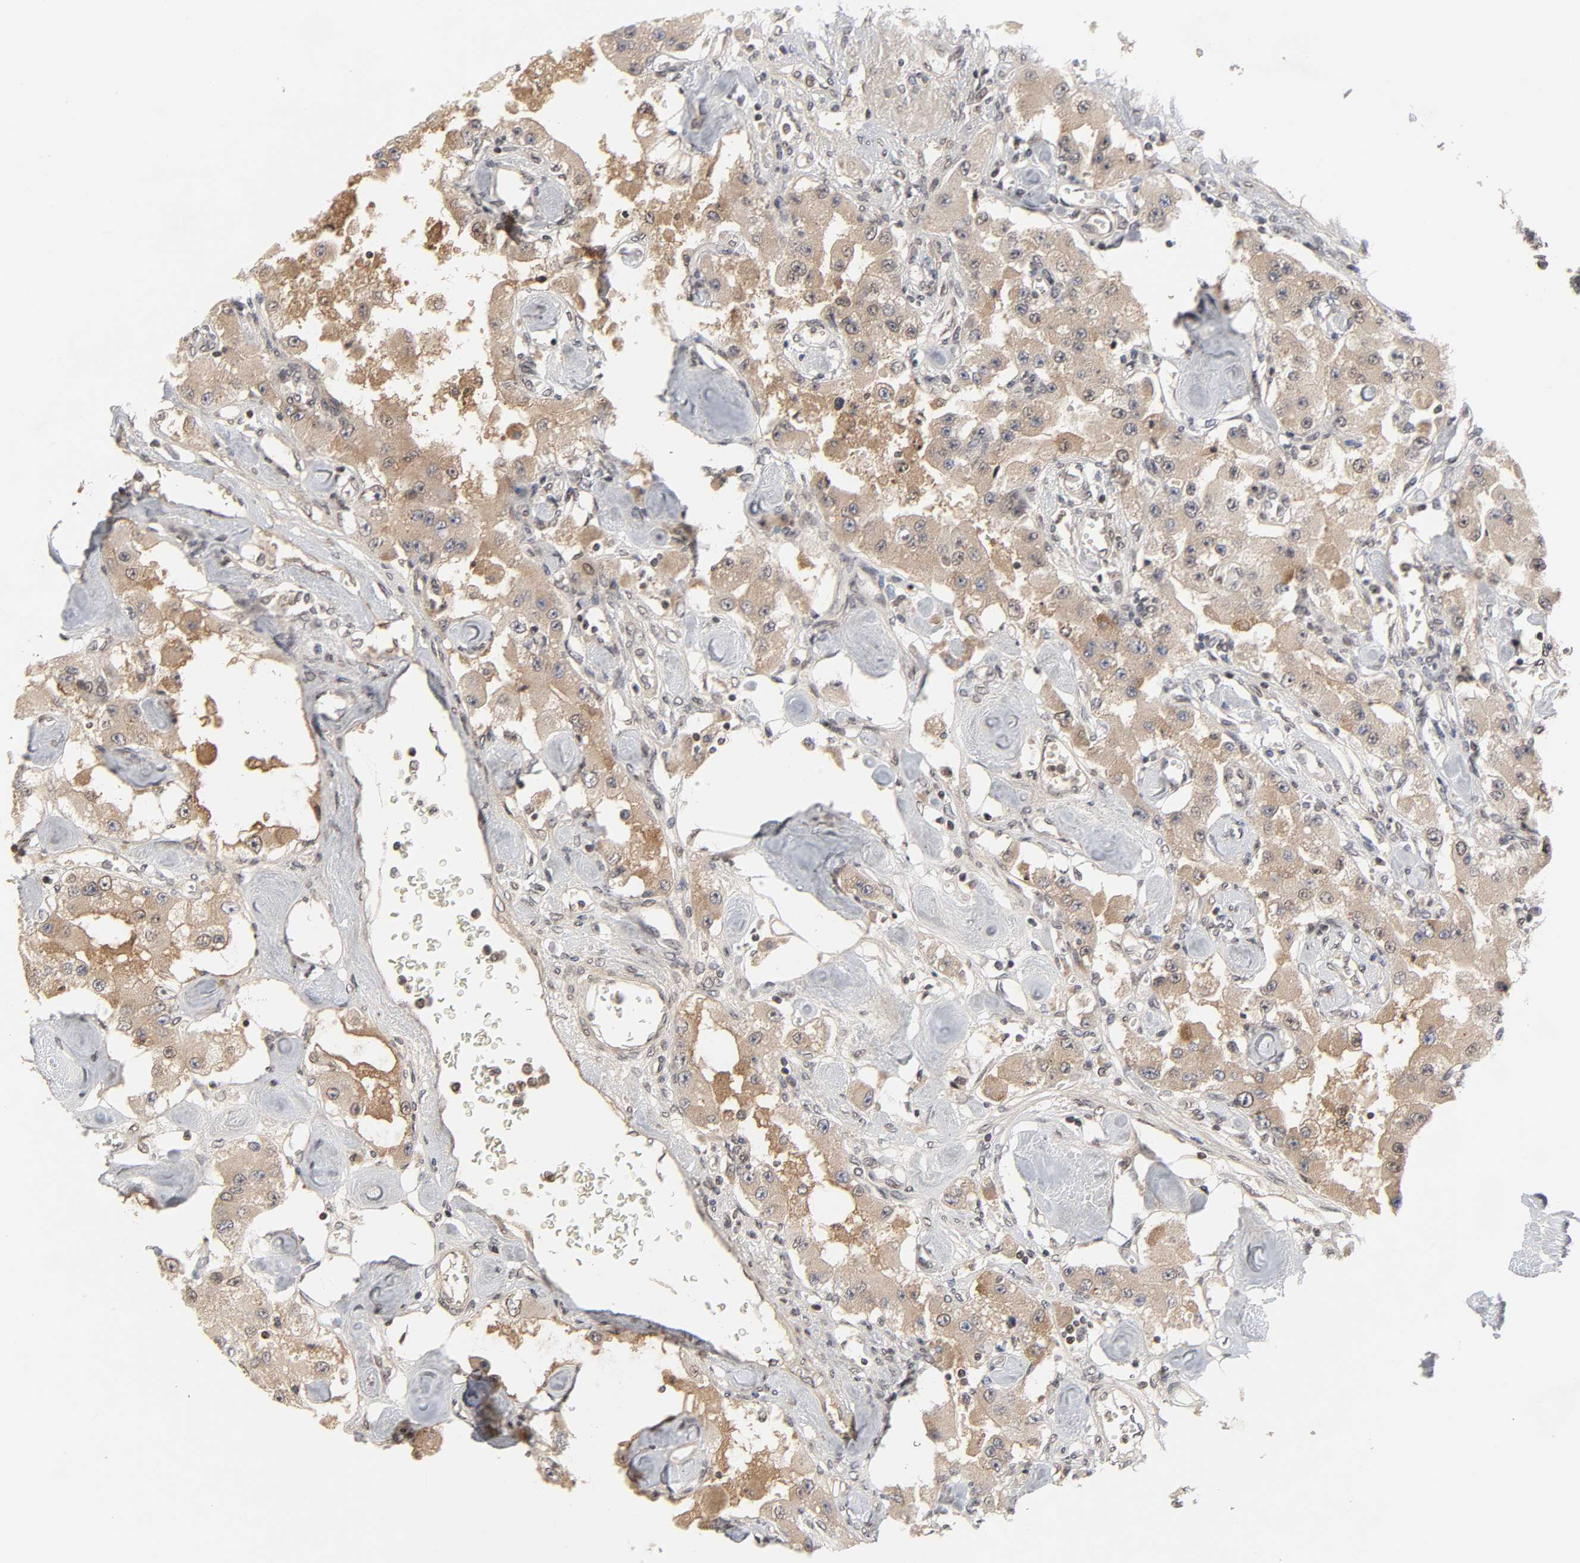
{"staining": {"intensity": "moderate", "quantity": ">75%", "location": "cytoplasmic/membranous,nuclear"}, "tissue": "carcinoid", "cell_type": "Tumor cells", "image_type": "cancer", "snomed": [{"axis": "morphology", "description": "Carcinoid, malignant, NOS"}, {"axis": "topography", "description": "Pancreas"}], "caption": "Carcinoid (malignant) stained for a protein reveals moderate cytoplasmic/membranous and nuclear positivity in tumor cells.", "gene": "CPN2", "patient": {"sex": "male", "age": 41}}